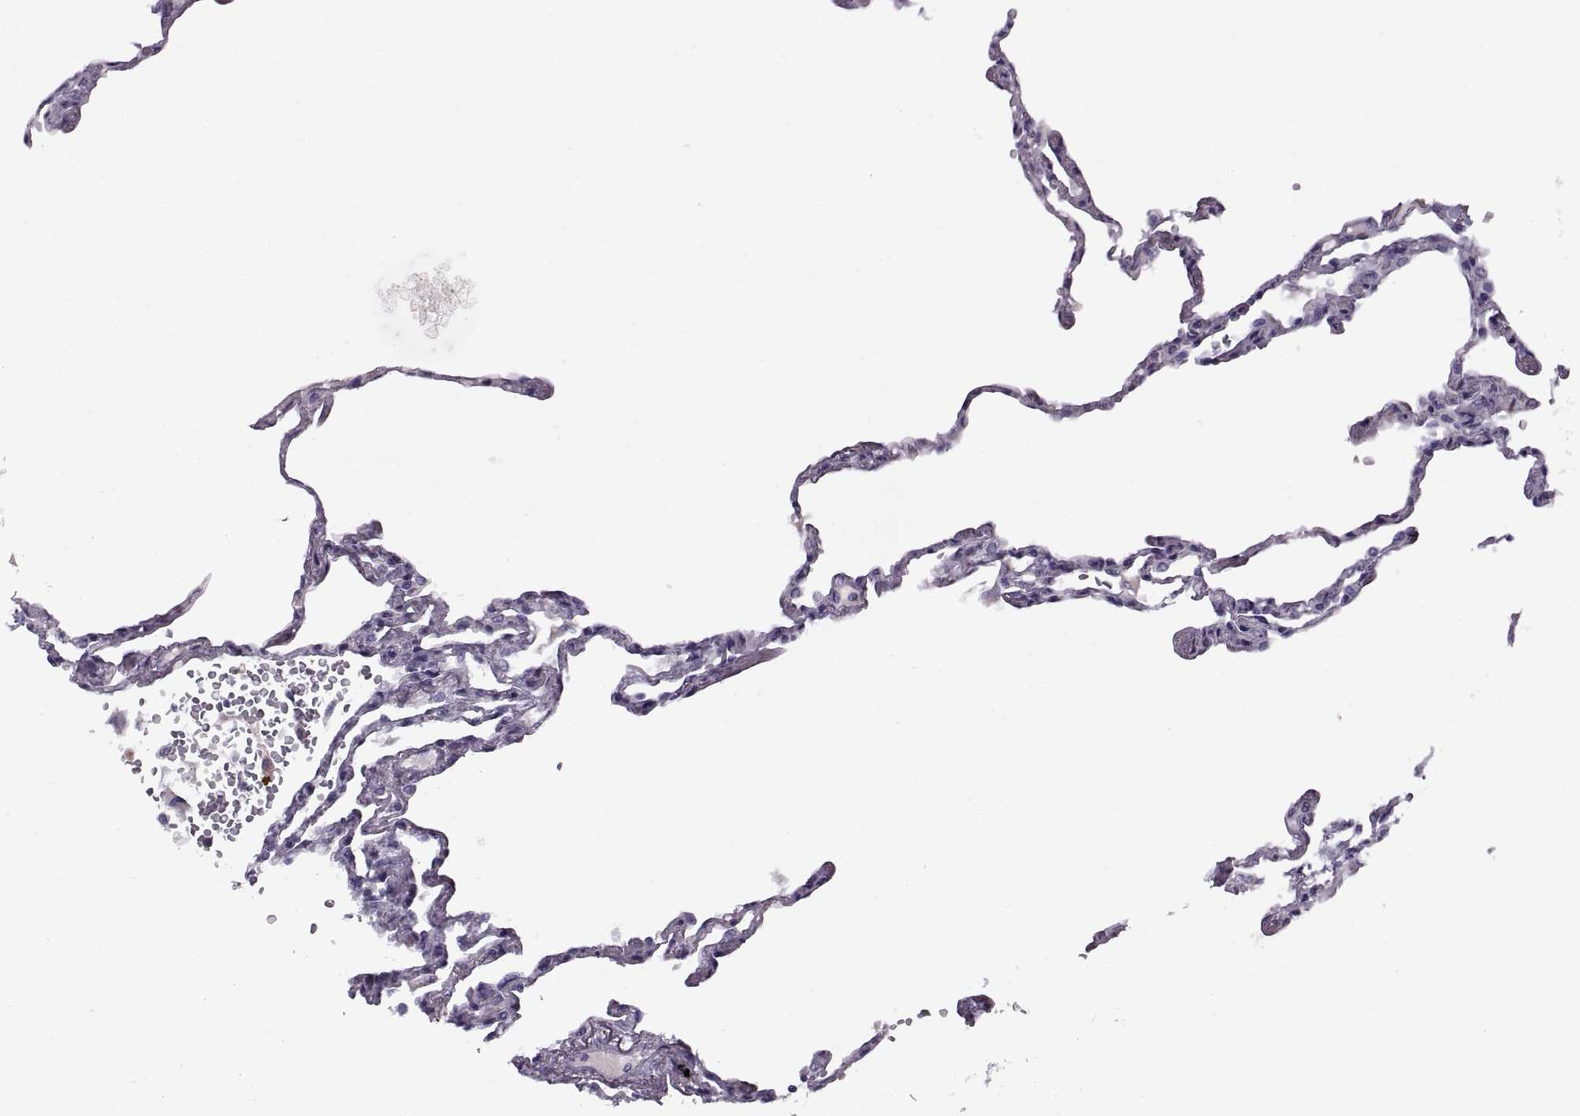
{"staining": {"intensity": "negative", "quantity": "none", "location": "none"}, "tissue": "lung", "cell_type": "Alveolar cells", "image_type": "normal", "snomed": [{"axis": "morphology", "description": "Normal tissue, NOS"}, {"axis": "topography", "description": "Lung"}], "caption": "Immunohistochemistry (IHC) micrograph of normal lung: human lung stained with DAB (3,3'-diaminobenzidine) exhibits no significant protein positivity in alveolar cells.", "gene": "CALCR", "patient": {"sex": "male", "age": 78}}